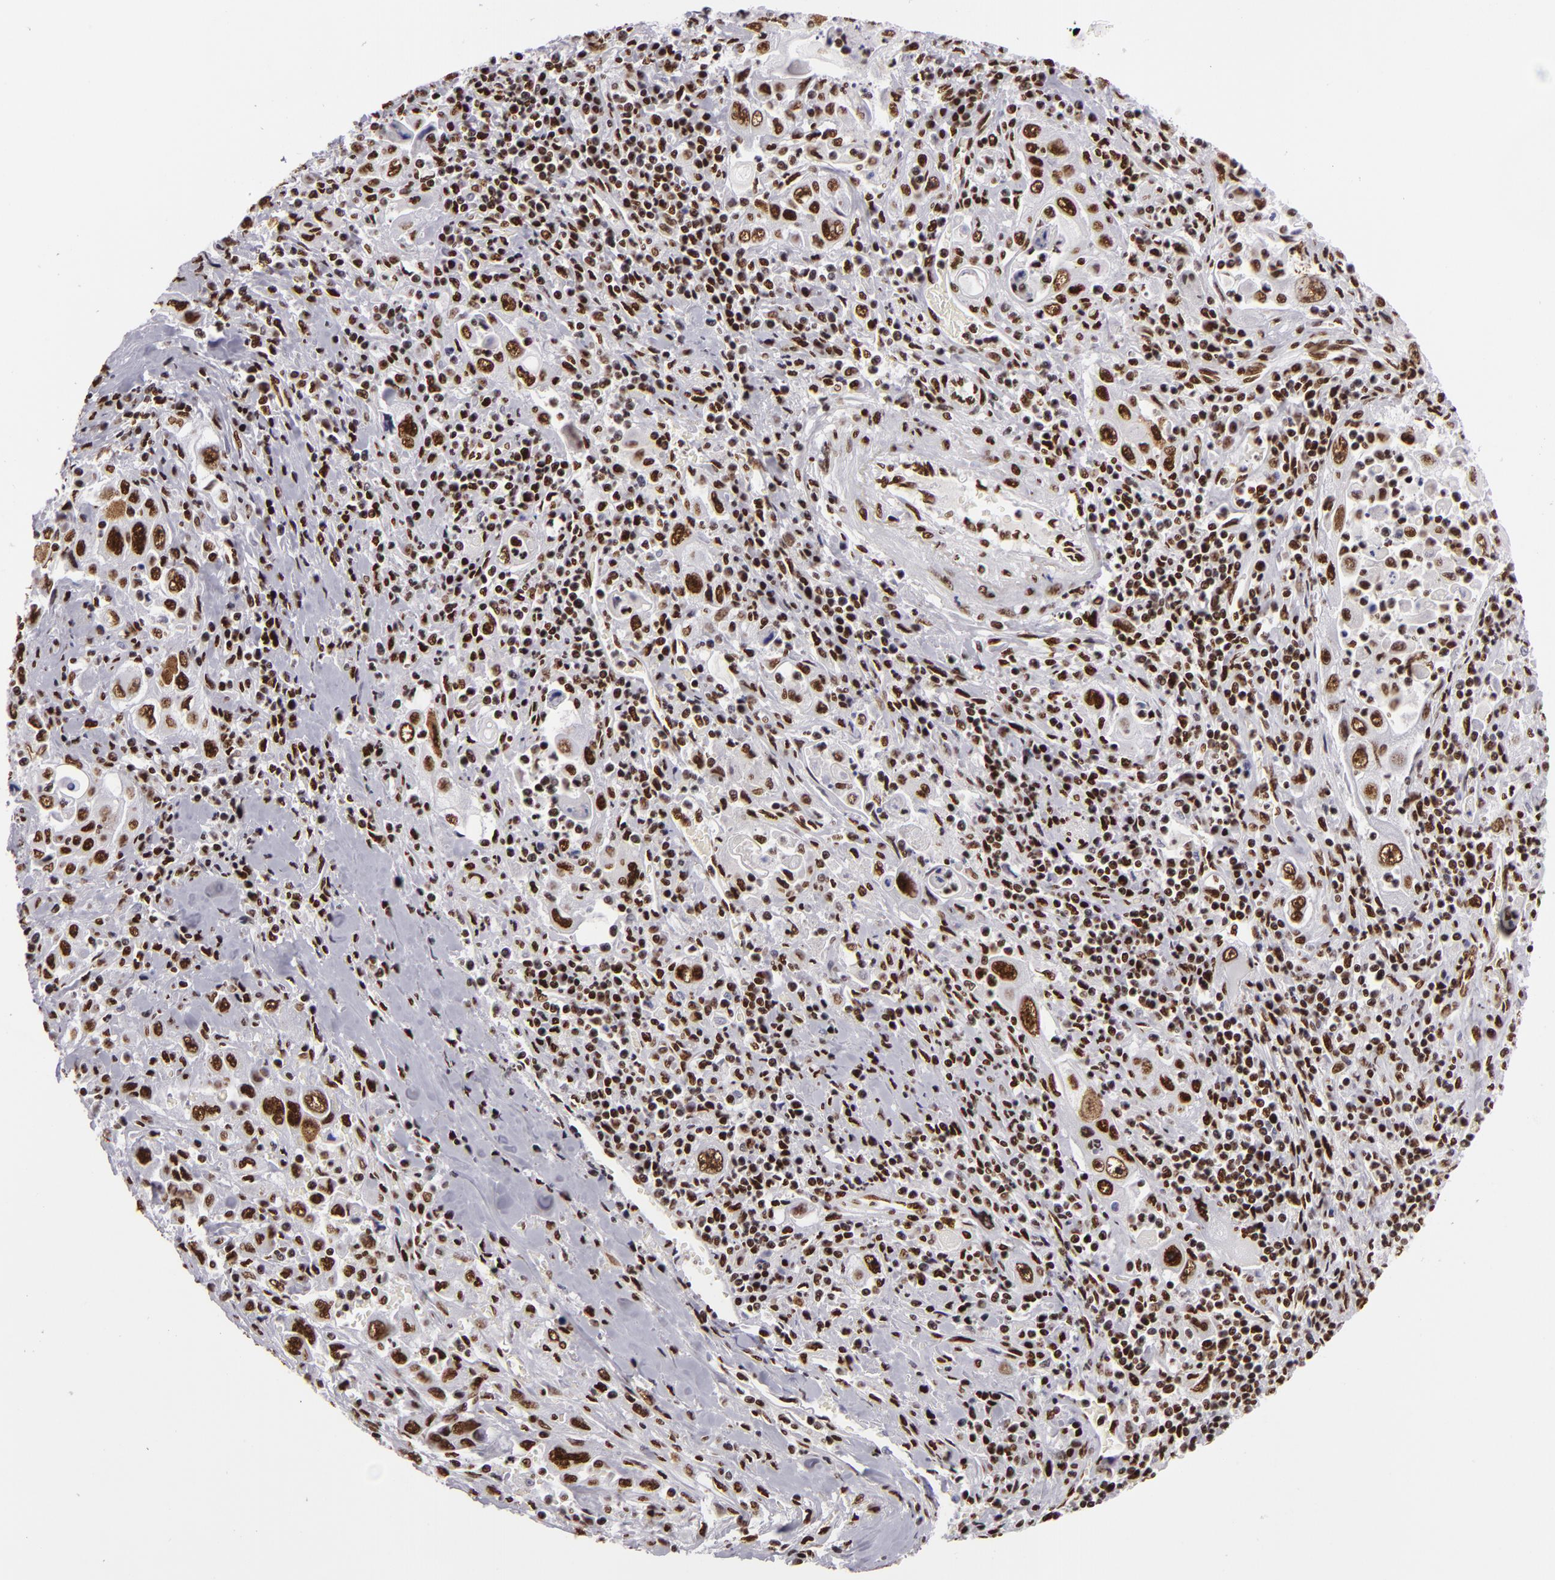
{"staining": {"intensity": "strong", "quantity": ">75%", "location": "nuclear"}, "tissue": "pancreatic cancer", "cell_type": "Tumor cells", "image_type": "cancer", "snomed": [{"axis": "morphology", "description": "Adenocarcinoma, NOS"}, {"axis": "topography", "description": "Pancreas"}], "caption": "DAB (3,3'-diaminobenzidine) immunohistochemical staining of pancreatic cancer shows strong nuclear protein positivity in approximately >75% of tumor cells.", "gene": "SAFB", "patient": {"sex": "male", "age": 70}}